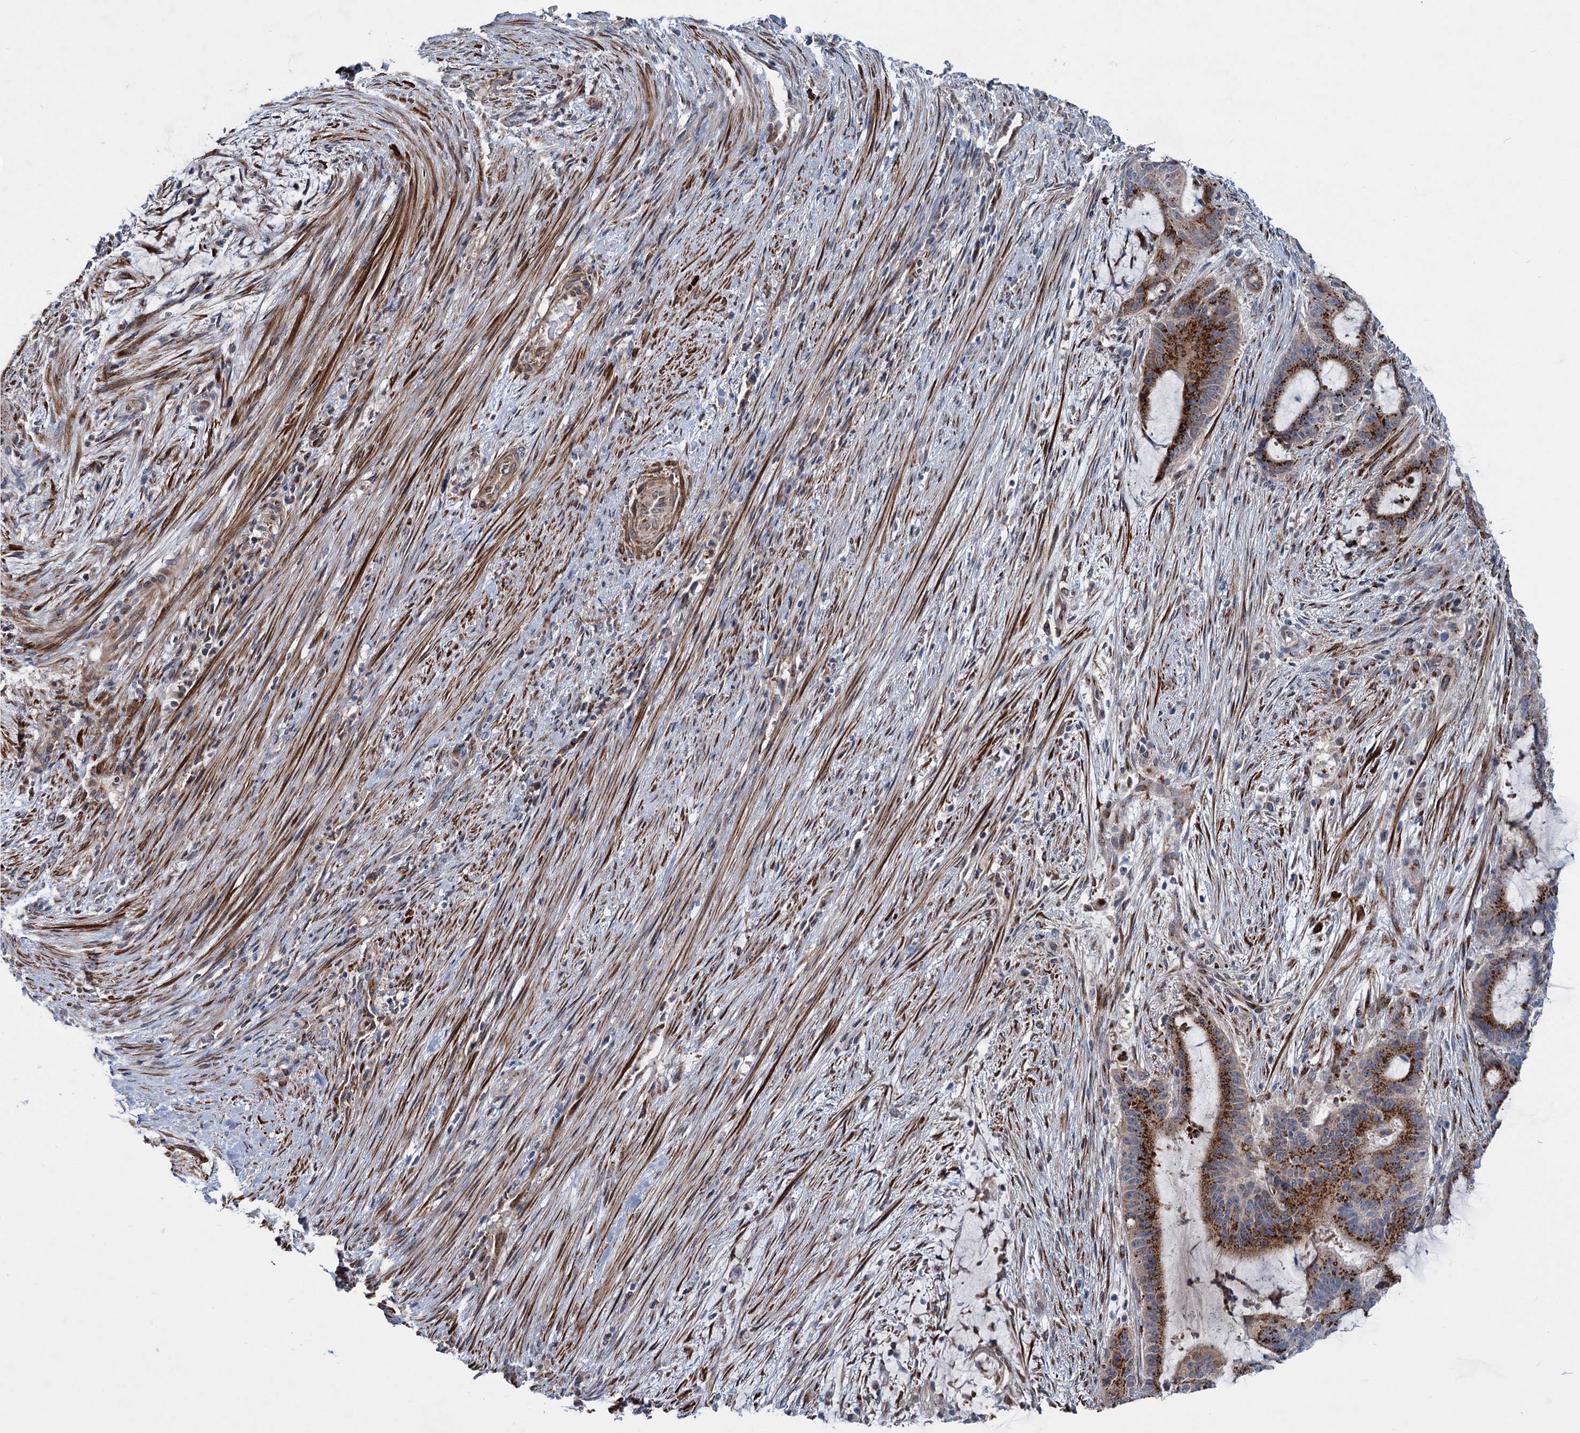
{"staining": {"intensity": "strong", "quantity": ">75%", "location": "cytoplasmic/membranous"}, "tissue": "liver cancer", "cell_type": "Tumor cells", "image_type": "cancer", "snomed": [{"axis": "morphology", "description": "Normal tissue, NOS"}, {"axis": "morphology", "description": "Cholangiocarcinoma"}, {"axis": "topography", "description": "Liver"}, {"axis": "topography", "description": "Peripheral nerve tissue"}], "caption": "Immunohistochemical staining of liver cancer (cholangiocarcinoma) reveals strong cytoplasmic/membranous protein positivity in approximately >75% of tumor cells. Using DAB (brown) and hematoxylin (blue) stains, captured at high magnification using brightfield microscopy.", "gene": "ELP4", "patient": {"sex": "female", "age": 73}}